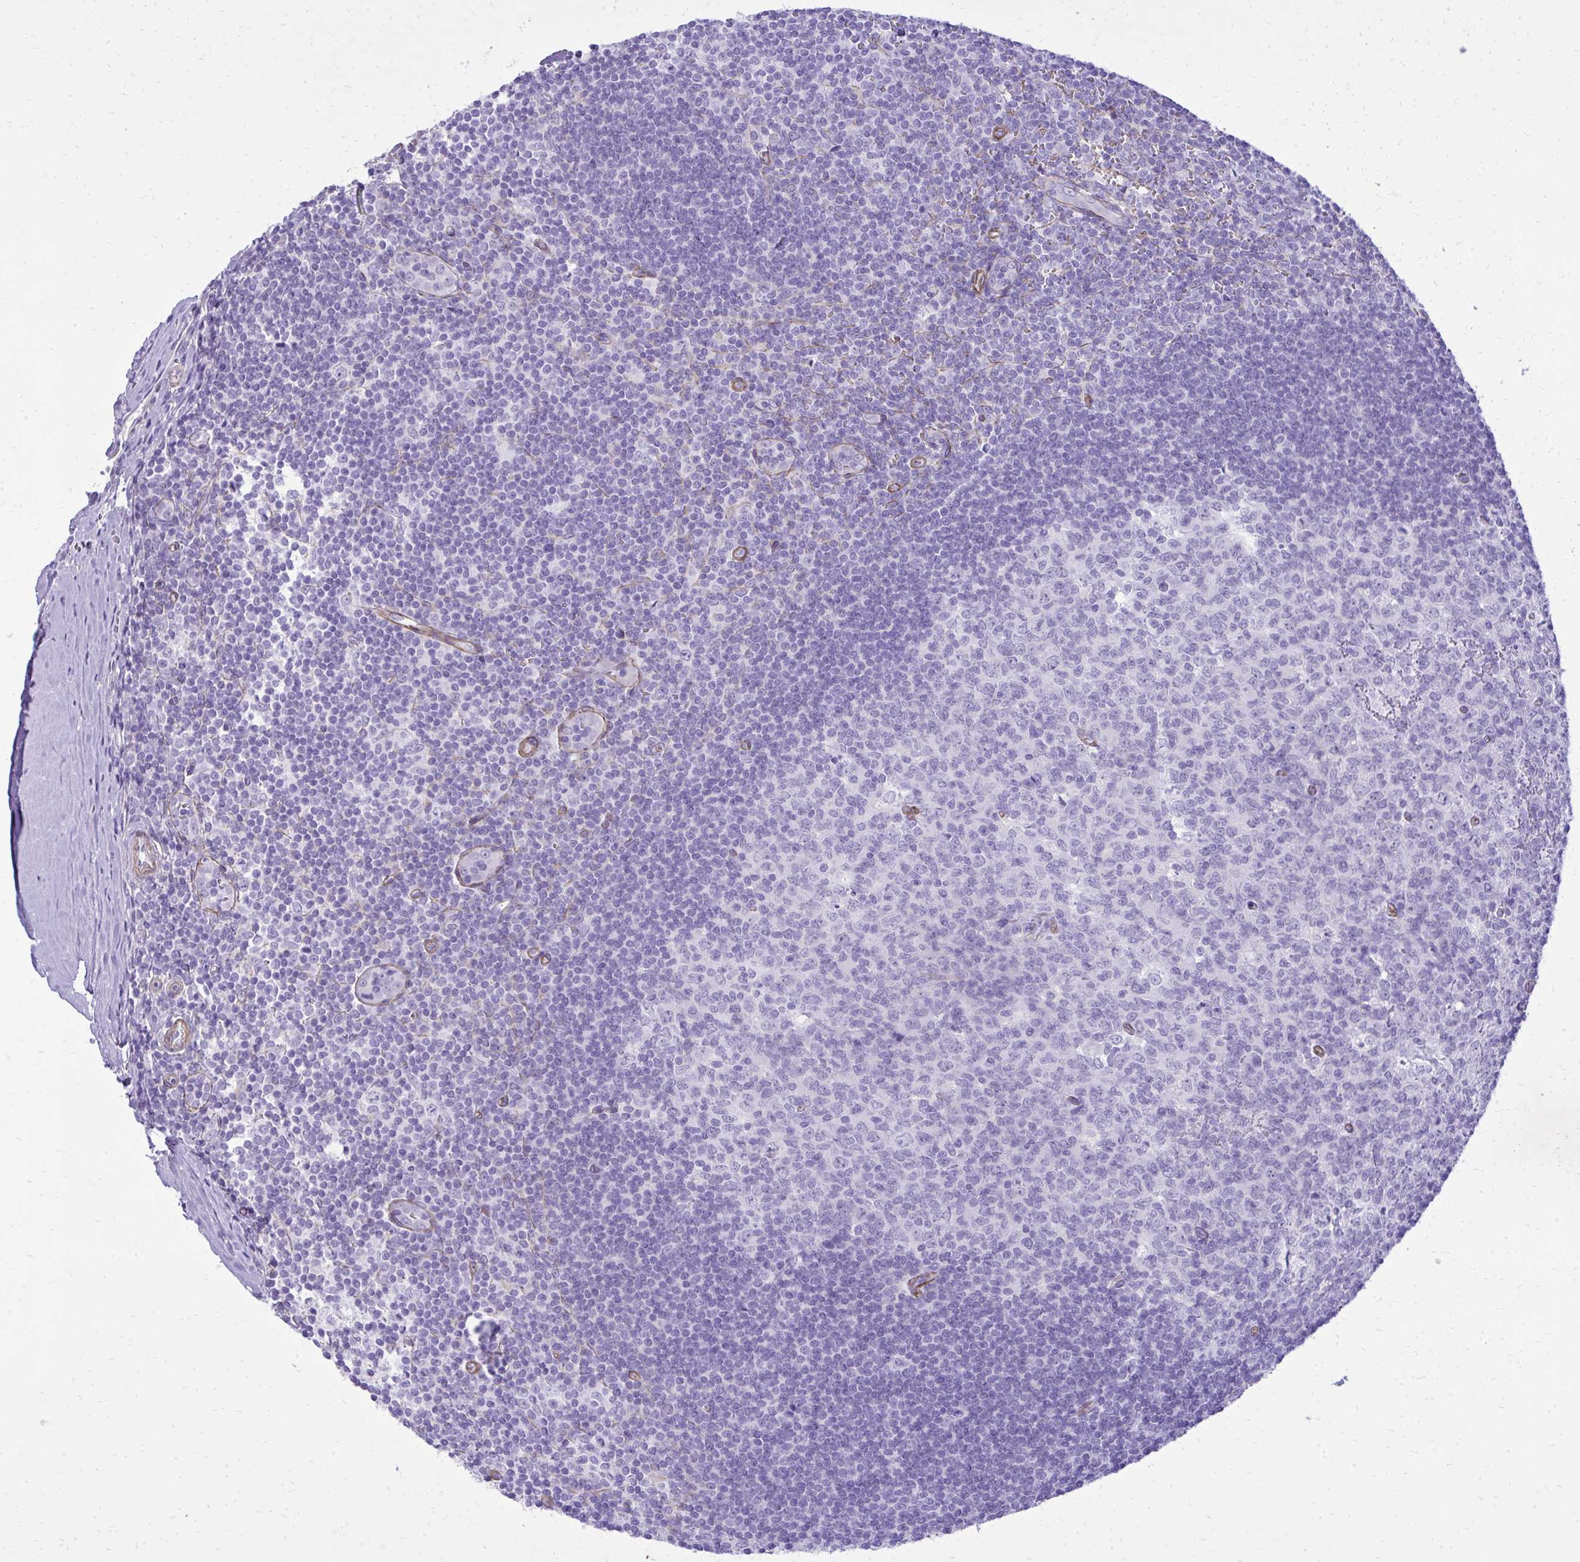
{"staining": {"intensity": "negative", "quantity": "none", "location": "none"}, "tissue": "tonsil", "cell_type": "Germinal center cells", "image_type": "normal", "snomed": [{"axis": "morphology", "description": "Normal tissue, NOS"}, {"axis": "topography", "description": "Tonsil"}], "caption": "Germinal center cells are negative for brown protein staining in normal tonsil. (Brightfield microscopy of DAB immunohistochemistry (IHC) at high magnification).", "gene": "PITPNM3", "patient": {"sex": "male", "age": 27}}